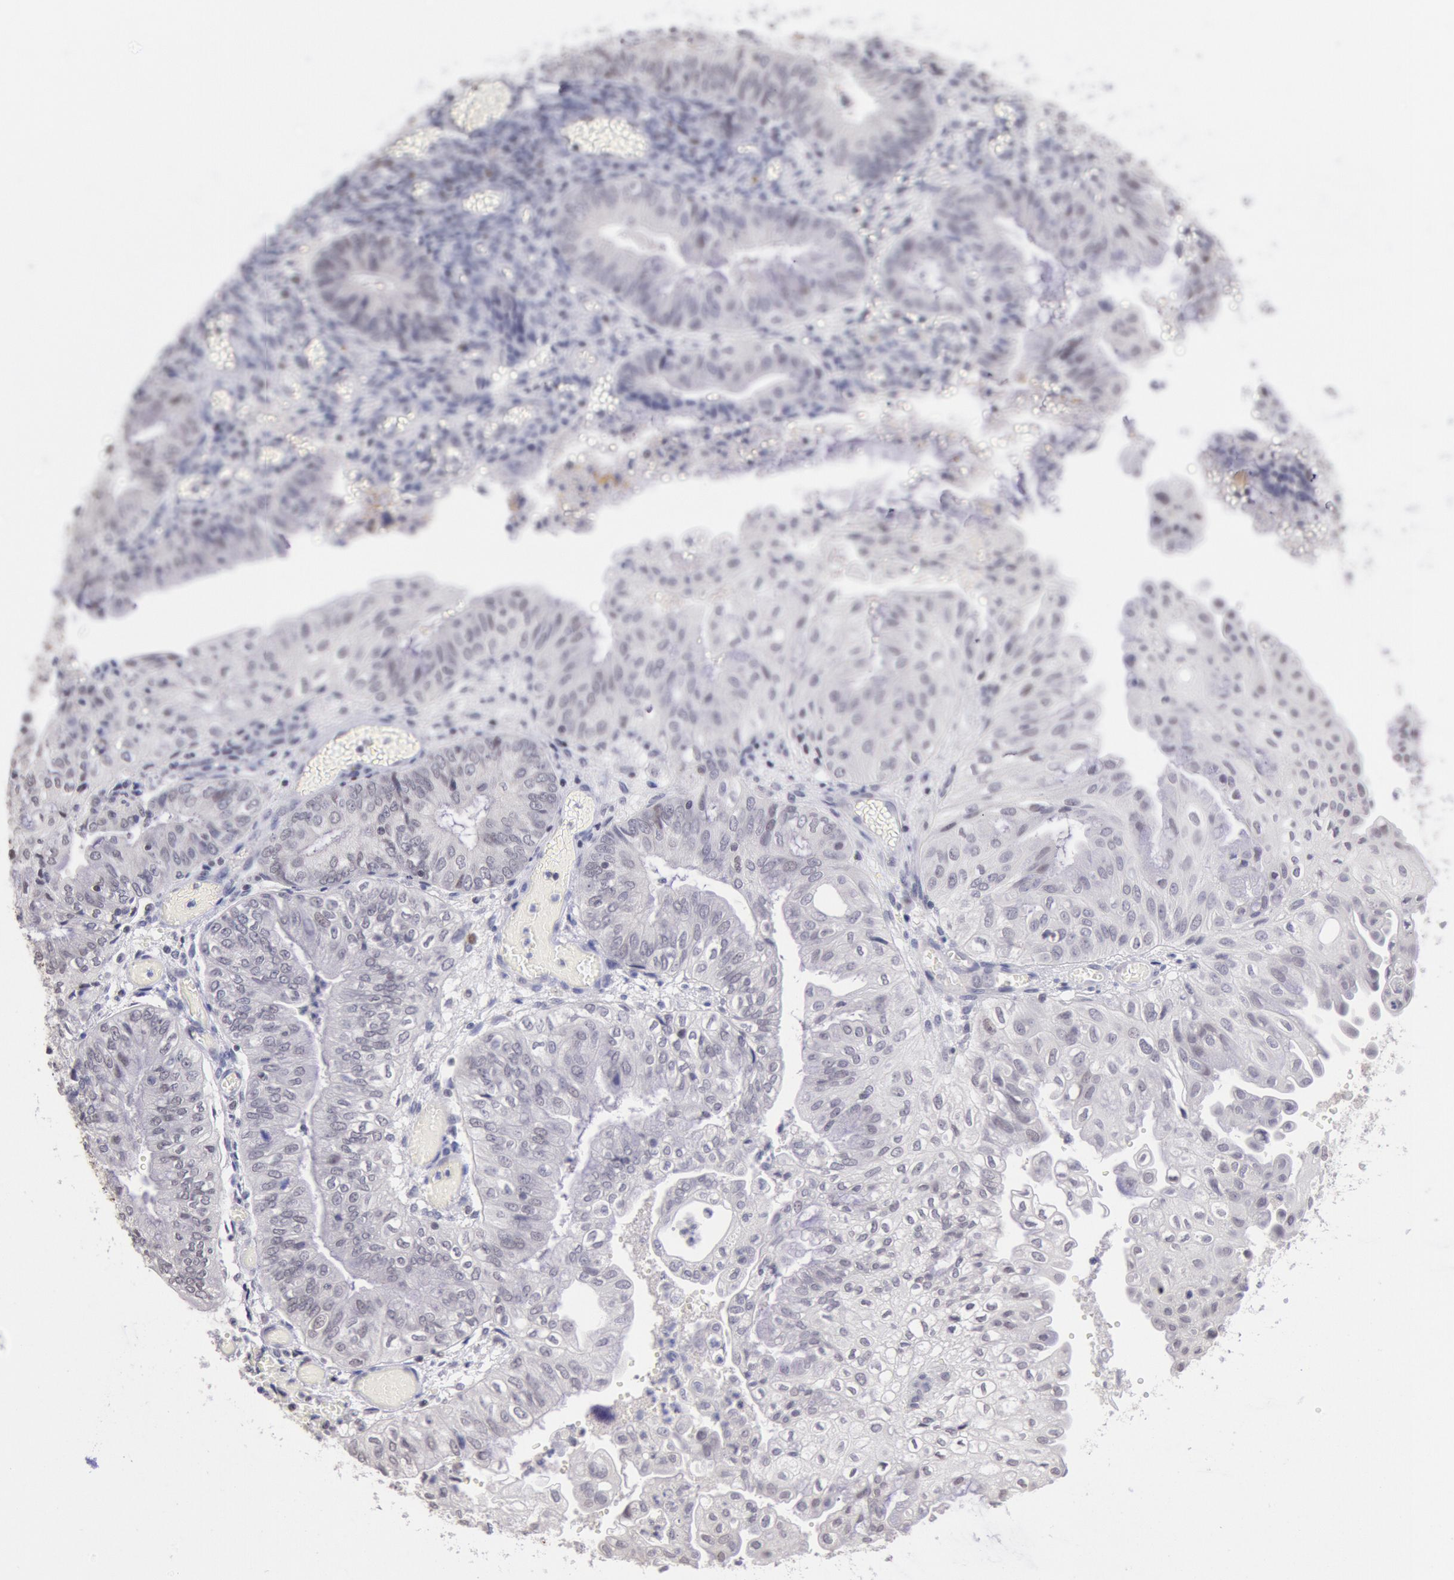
{"staining": {"intensity": "weak", "quantity": "<25%", "location": "cytoplasmic/membranous"}, "tissue": "endometrial cancer", "cell_type": "Tumor cells", "image_type": "cancer", "snomed": [{"axis": "morphology", "description": "Adenocarcinoma, NOS"}, {"axis": "topography", "description": "Endometrium"}], "caption": "DAB (3,3'-diaminobenzidine) immunohistochemical staining of adenocarcinoma (endometrial) reveals no significant positivity in tumor cells. (Stains: DAB (3,3'-diaminobenzidine) immunohistochemistry with hematoxylin counter stain, Microscopy: brightfield microscopy at high magnification).", "gene": "MYH7", "patient": {"sex": "female", "age": 55}}